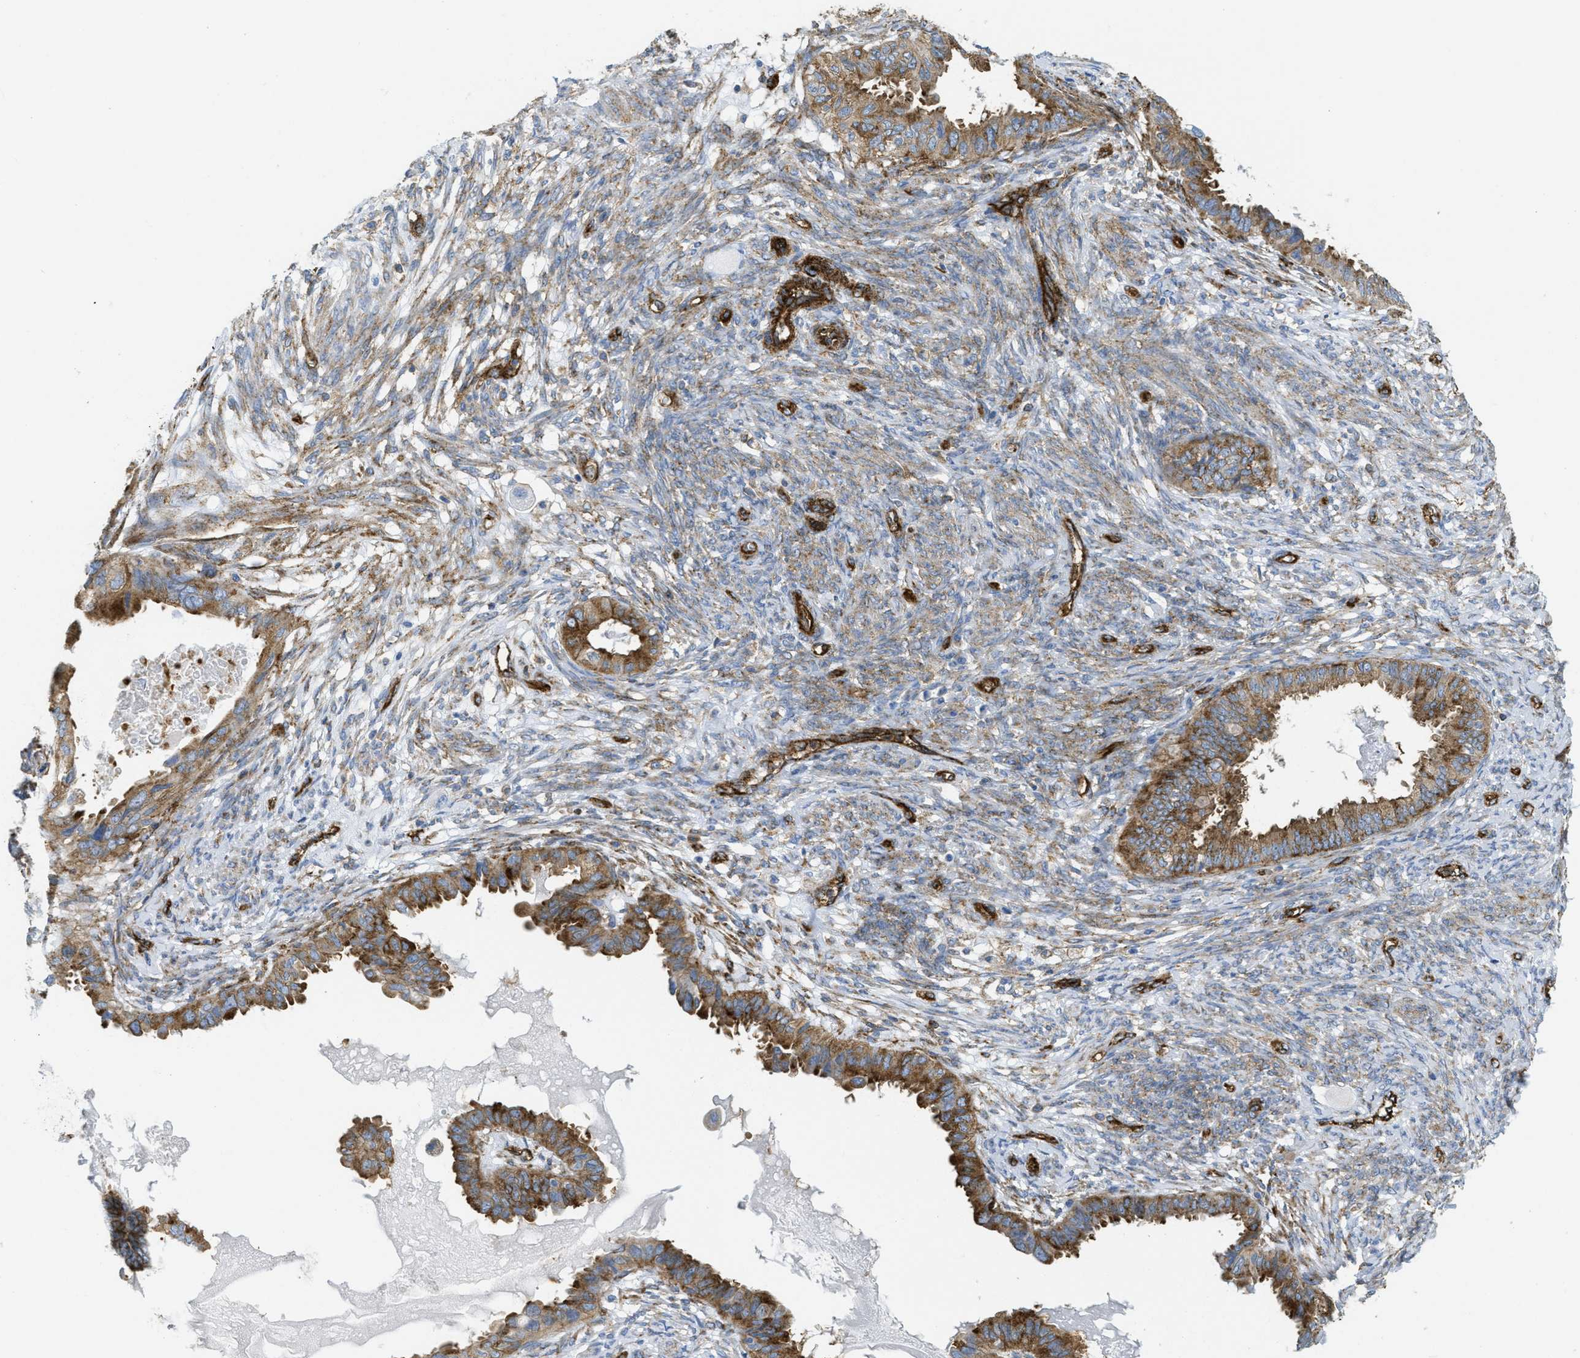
{"staining": {"intensity": "moderate", "quantity": ">75%", "location": "cytoplasmic/membranous"}, "tissue": "cervical cancer", "cell_type": "Tumor cells", "image_type": "cancer", "snomed": [{"axis": "morphology", "description": "Normal tissue, NOS"}, {"axis": "morphology", "description": "Adenocarcinoma, NOS"}, {"axis": "topography", "description": "Cervix"}, {"axis": "topography", "description": "Endometrium"}], "caption": "Tumor cells reveal moderate cytoplasmic/membranous staining in about >75% of cells in adenocarcinoma (cervical). Using DAB (3,3'-diaminobenzidine) (brown) and hematoxylin (blue) stains, captured at high magnification using brightfield microscopy.", "gene": "HIP1", "patient": {"sex": "female", "age": 86}}